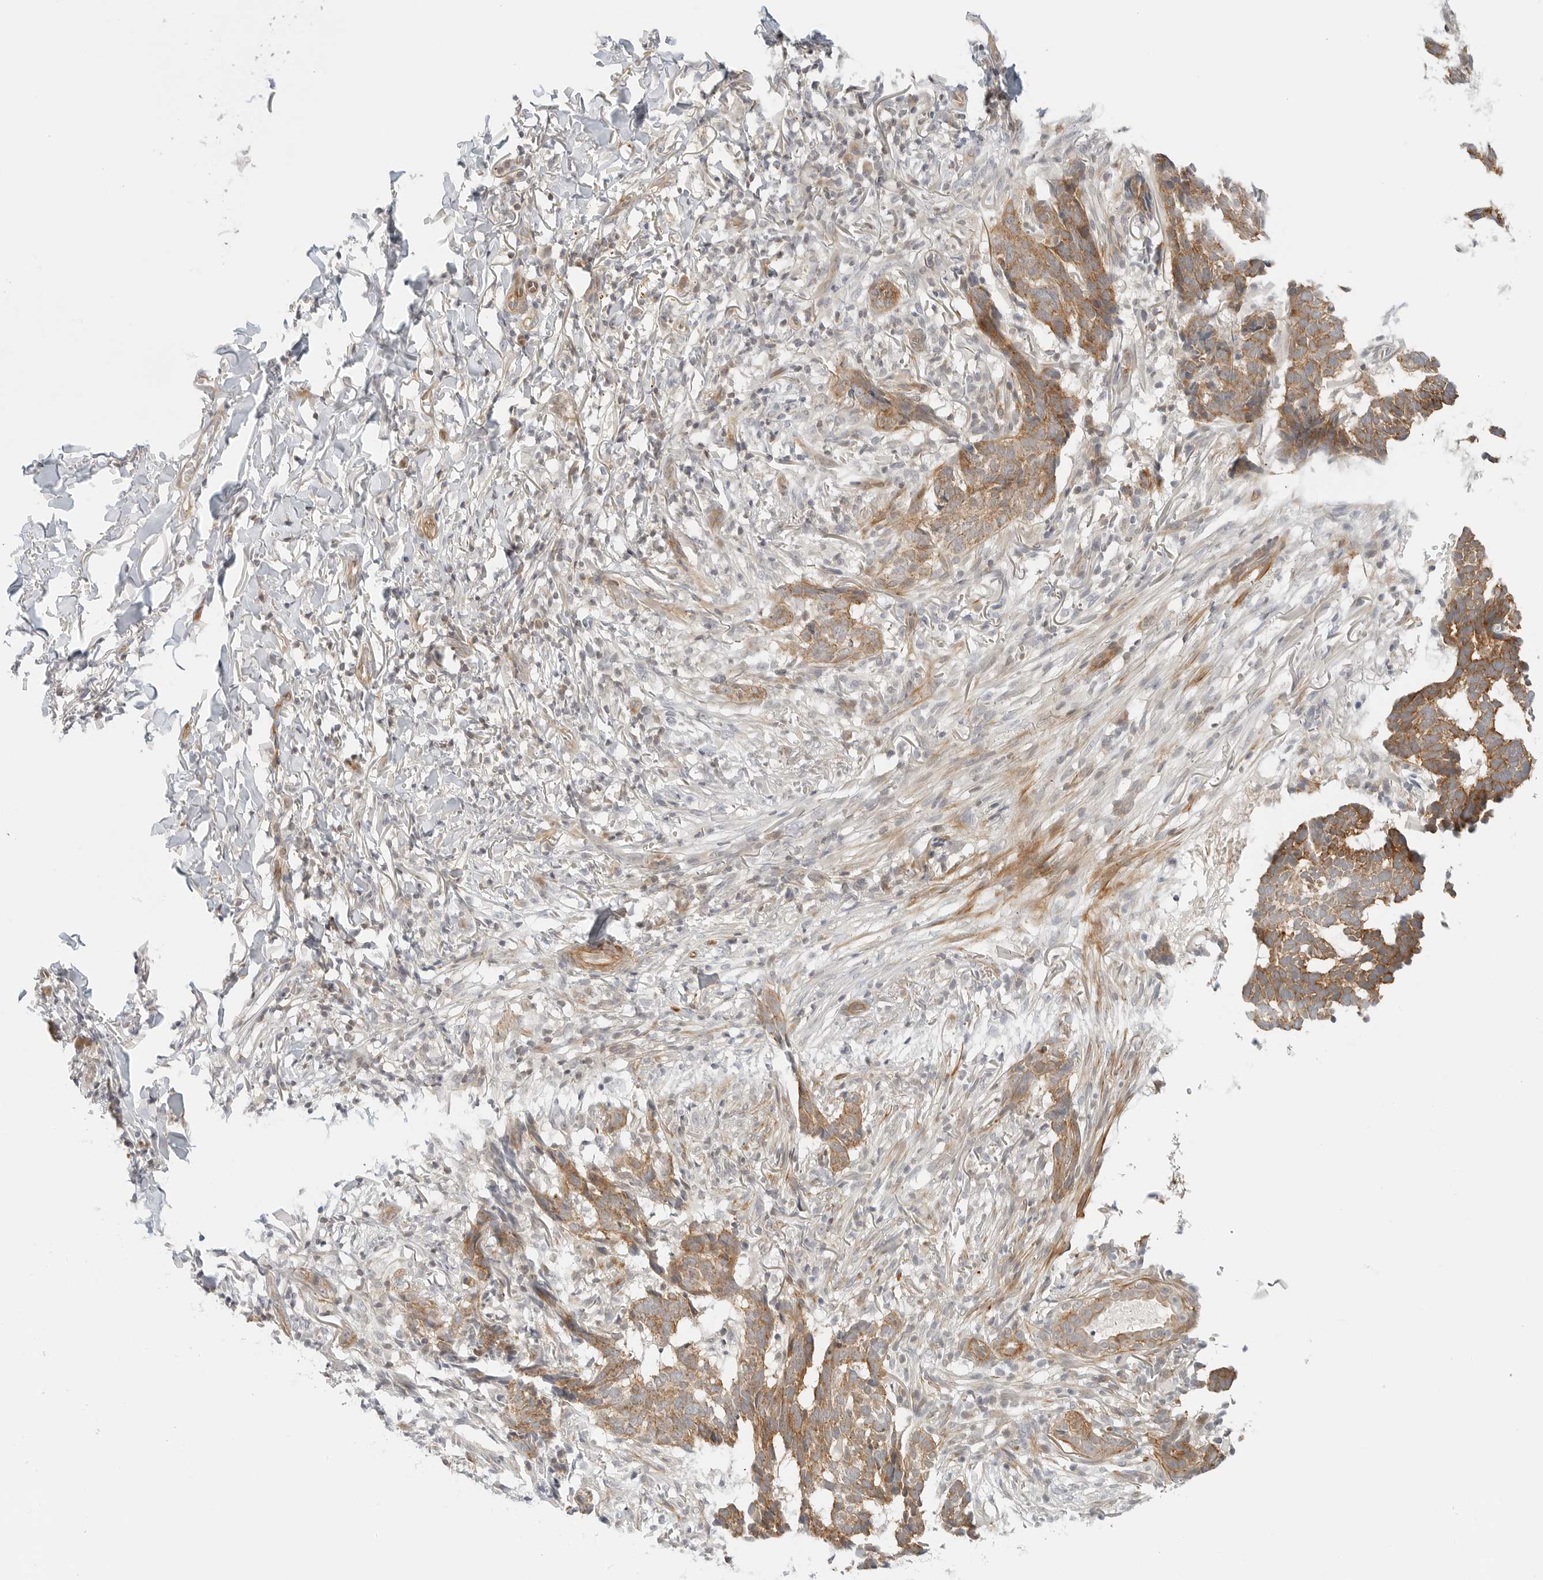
{"staining": {"intensity": "moderate", "quantity": ">75%", "location": "cytoplasmic/membranous"}, "tissue": "skin cancer", "cell_type": "Tumor cells", "image_type": "cancer", "snomed": [{"axis": "morphology", "description": "Basal cell carcinoma"}, {"axis": "topography", "description": "Skin"}], "caption": "Protein staining exhibits moderate cytoplasmic/membranous positivity in about >75% of tumor cells in basal cell carcinoma (skin). (Brightfield microscopy of DAB IHC at high magnification).", "gene": "IQCC", "patient": {"sex": "male", "age": 85}}